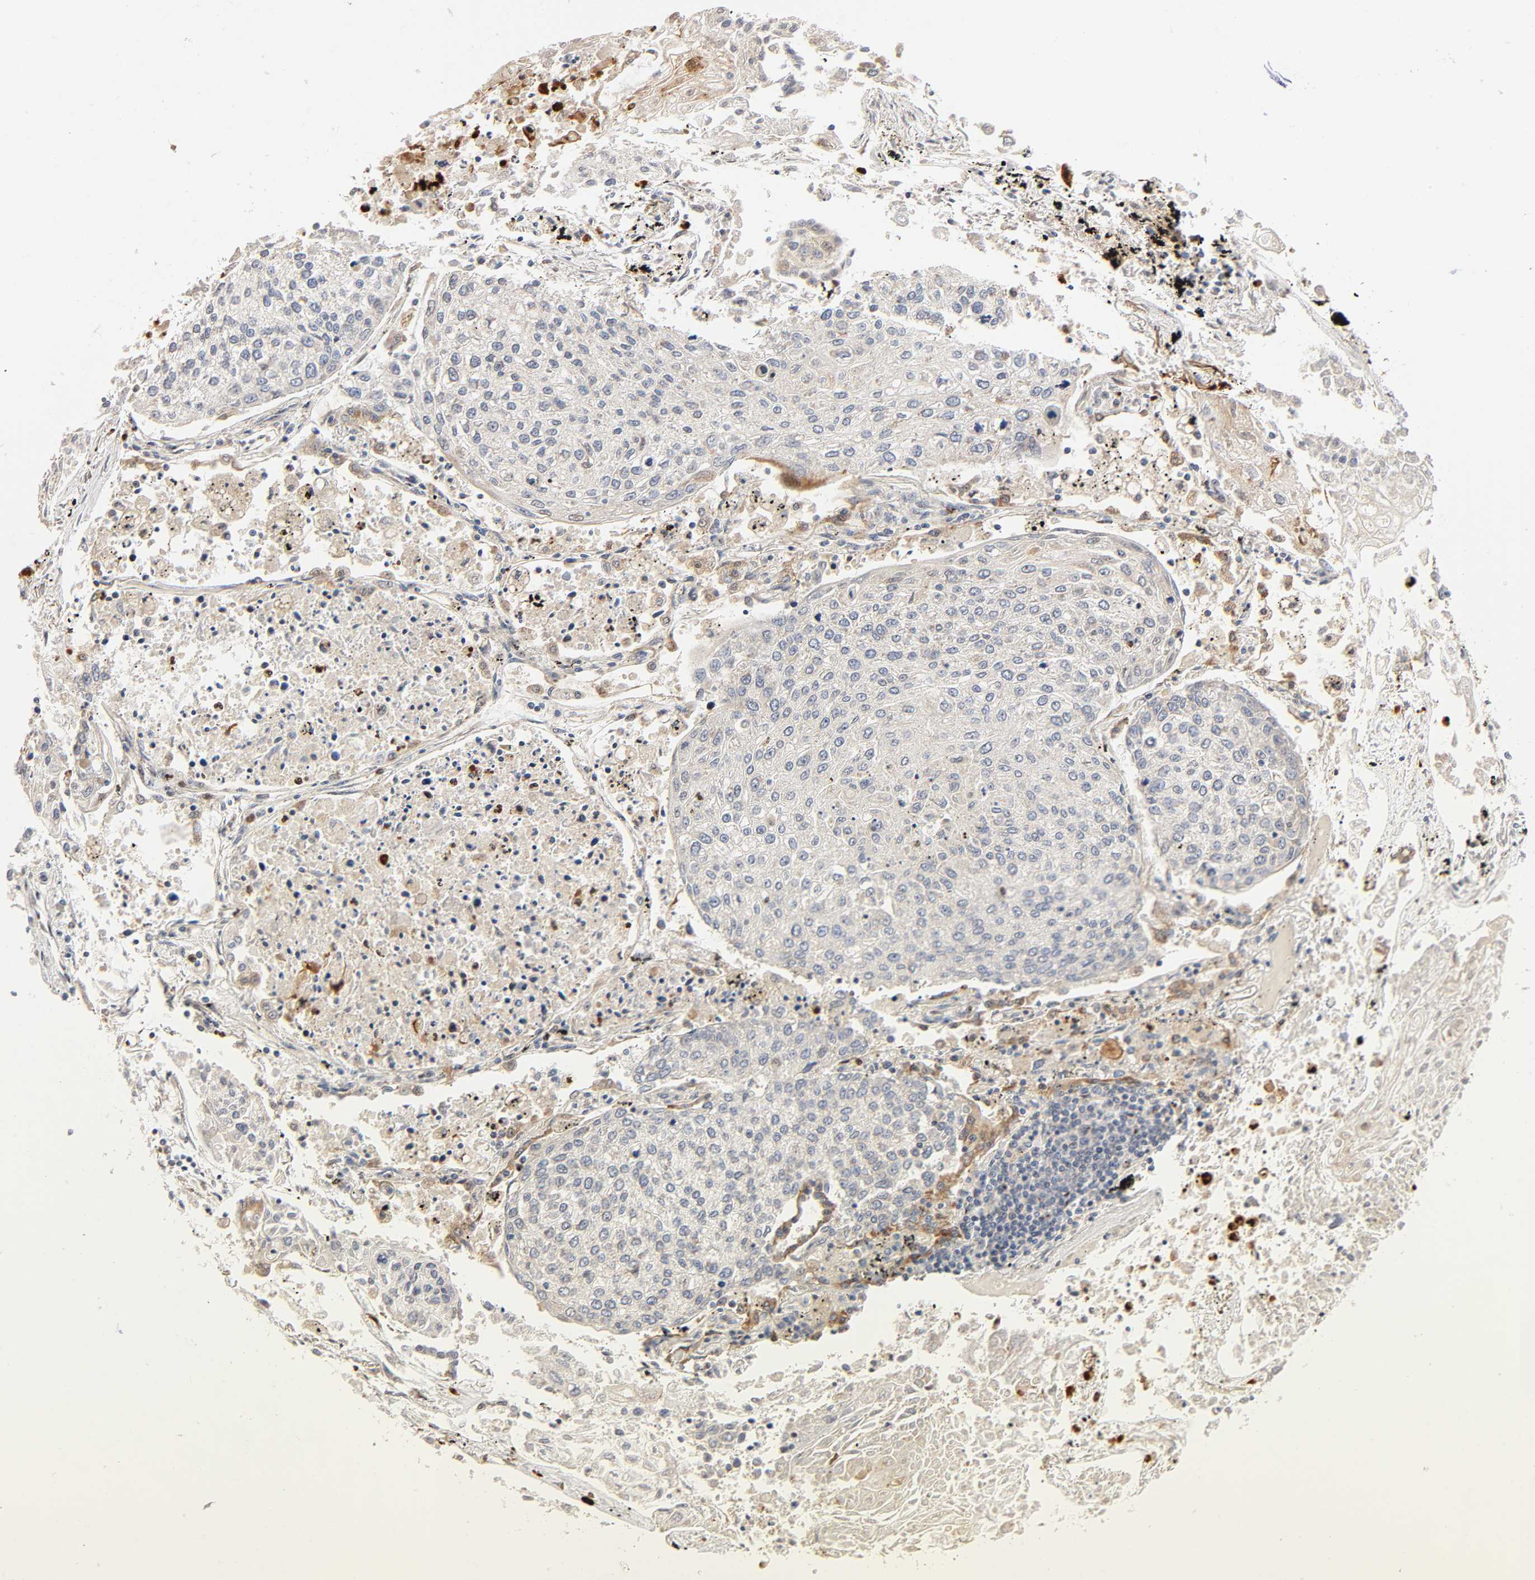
{"staining": {"intensity": "moderate", "quantity": ">75%", "location": "cytoplasmic/membranous"}, "tissue": "lung cancer", "cell_type": "Tumor cells", "image_type": "cancer", "snomed": [{"axis": "morphology", "description": "Carcinoid, malignant, NOS"}, {"axis": "topography", "description": "Lung"}], "caption": "Immunohistochemical staining of lung cancer (malignant carcinoid) shows medium levels of moderate cytoplasmic/membranous positivity in about >75% of tumor cells.", "gene": "FAM118A", "patient": {"sex": "male", "age": 60}}